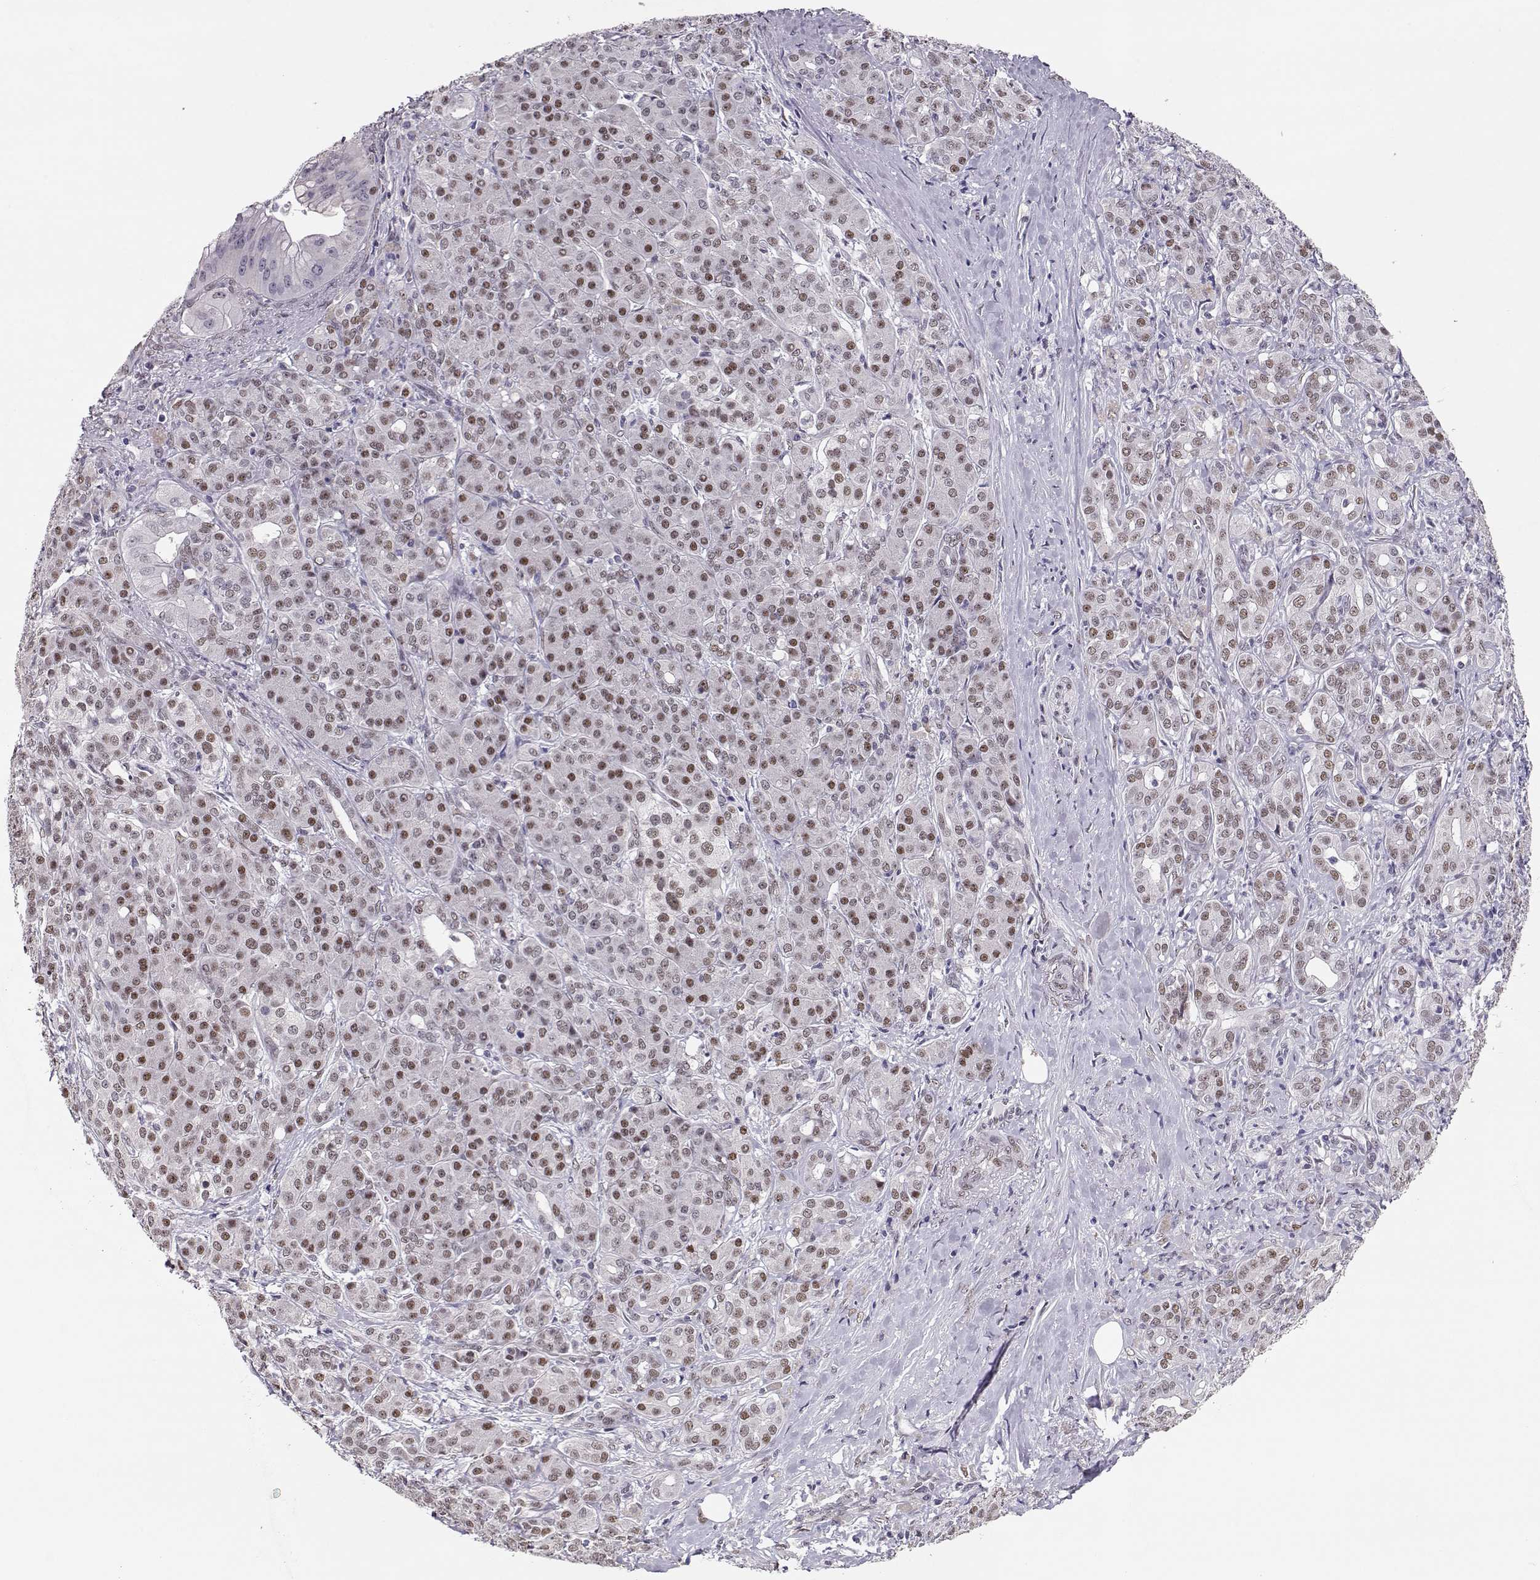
{"staining": {"intensity": "weak", "quantity": "25%-75%", "location": "nuclear"}, "tissue": "pancreatic cancer", "cell_type": "Tumor cells", "image_type": "cancer", "snomed": [{"axis": "morphology", "description": "Normal tissue, NOS"}, {"axis": "morphology", "description": "Inflammation, NOS"}, {"axis": "morphology", "description": "Adenocarcinoma, NOS"}, {"axis": "topography", "description": "Pancreas"}], "caption": "The photomicrograph demonstrates immunohistochemical staining of pancreatic adenocarcinoma. There is weak nuclear staining is appreciated in approximately 25%-75% of tumor cells. (IHC, brightfield microscopy, high magnification).", "gene": "POLI", "patient": {"sex": "male", "age": 57}}